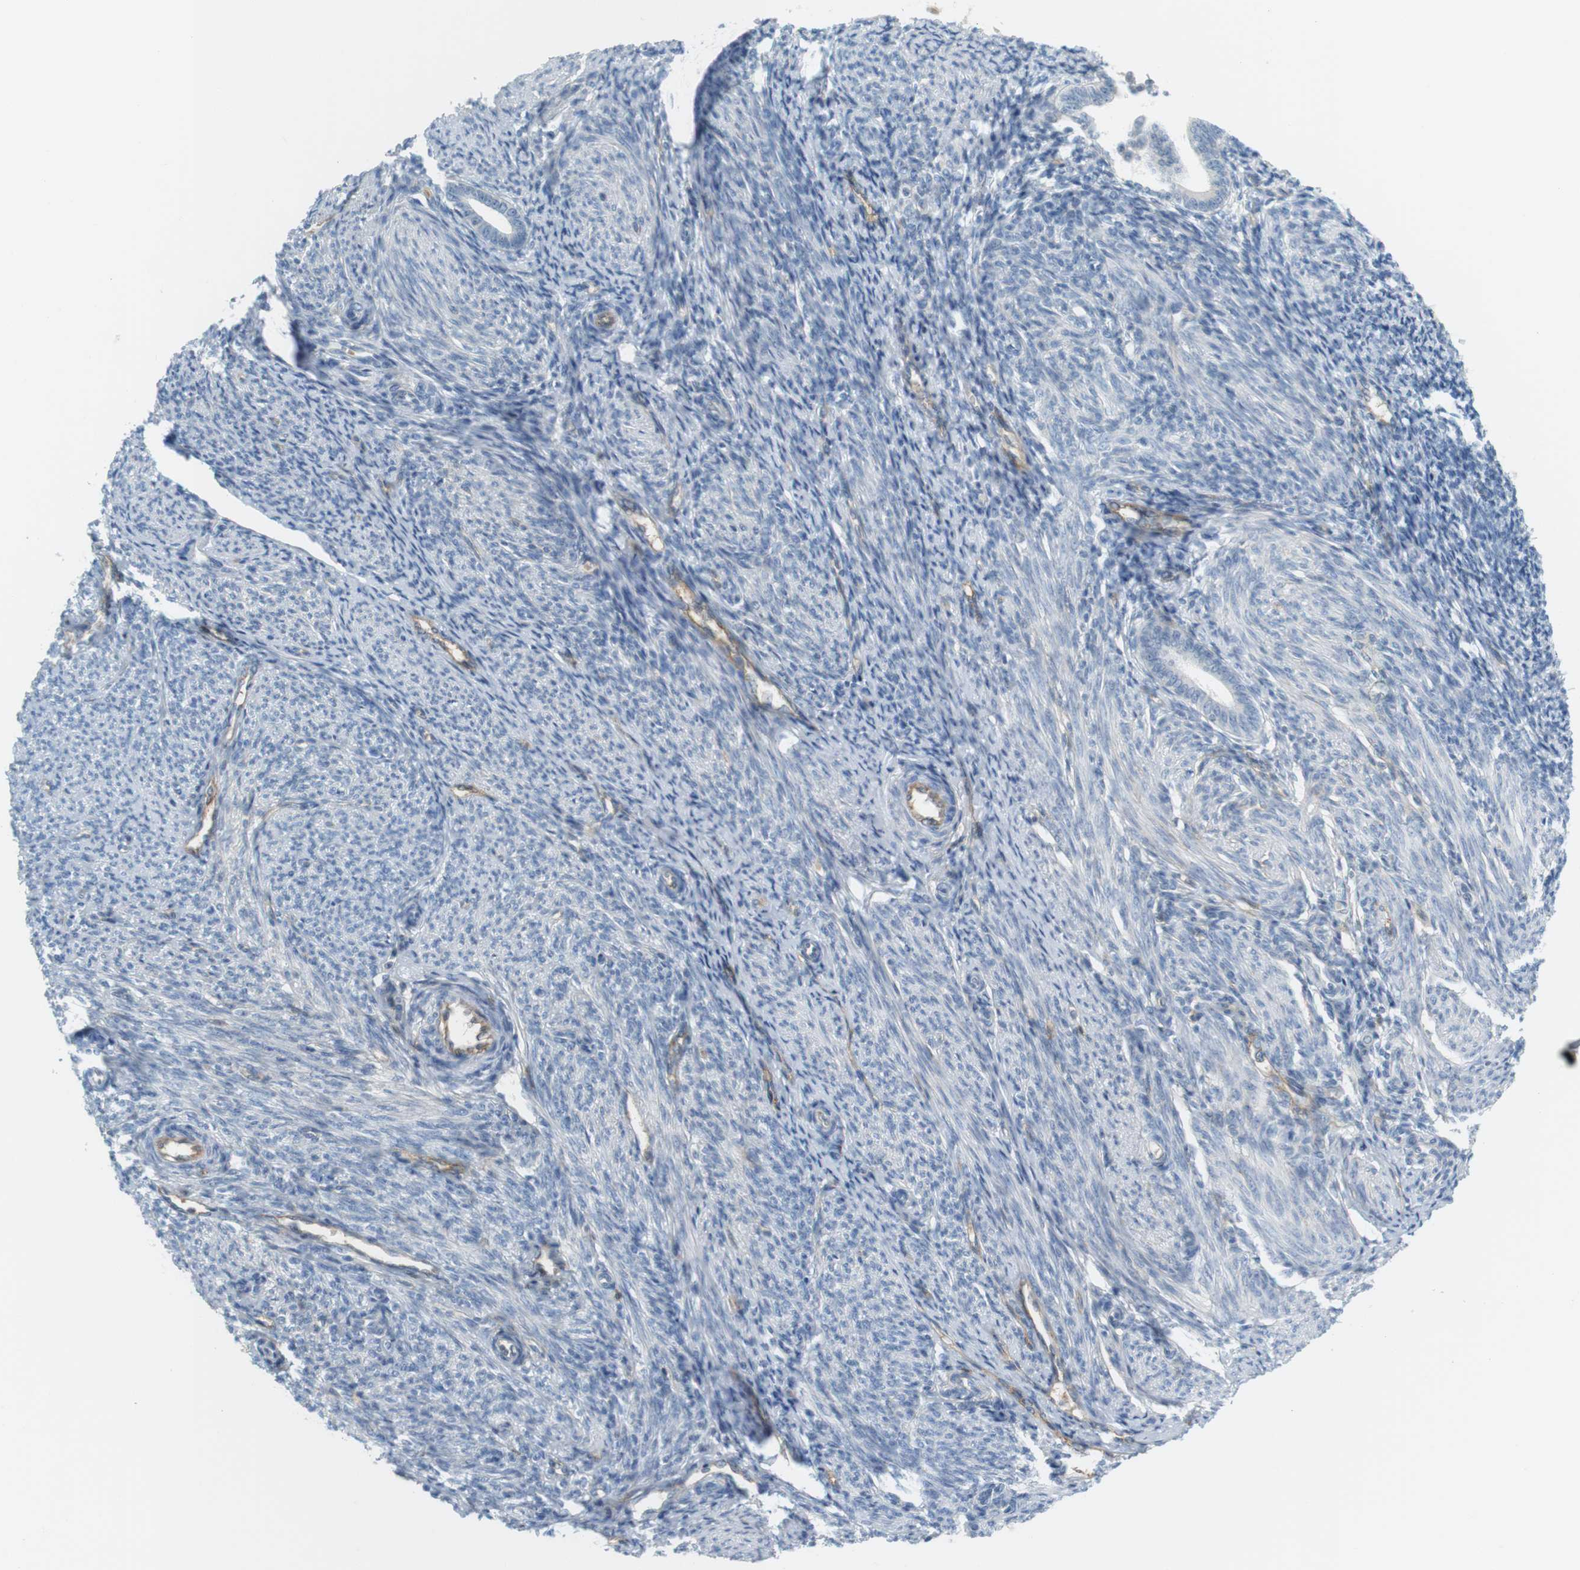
{"staining": {"intensity": "moderate", "quantity": "25%-75%", "location": "cytoplasmic/membranous"}, "tissue": "endometrium", "cell_type": "Cells in endometrial stroma", "image_type": "normal", "snomed": [{"axis": "morphology", "description": "Normal tissue, NOS"}, {"axis": "topography", "description": "Endometrium"}], "caption": "About 25%-75% of cells in endometrial stroma in benign endometrium reveal moderate cytoplasmic/membranous protein expression as visualized by brown immunohistochemical staining.", "gene": "F2R", "patient": {"sex": "female", "age": 57}}